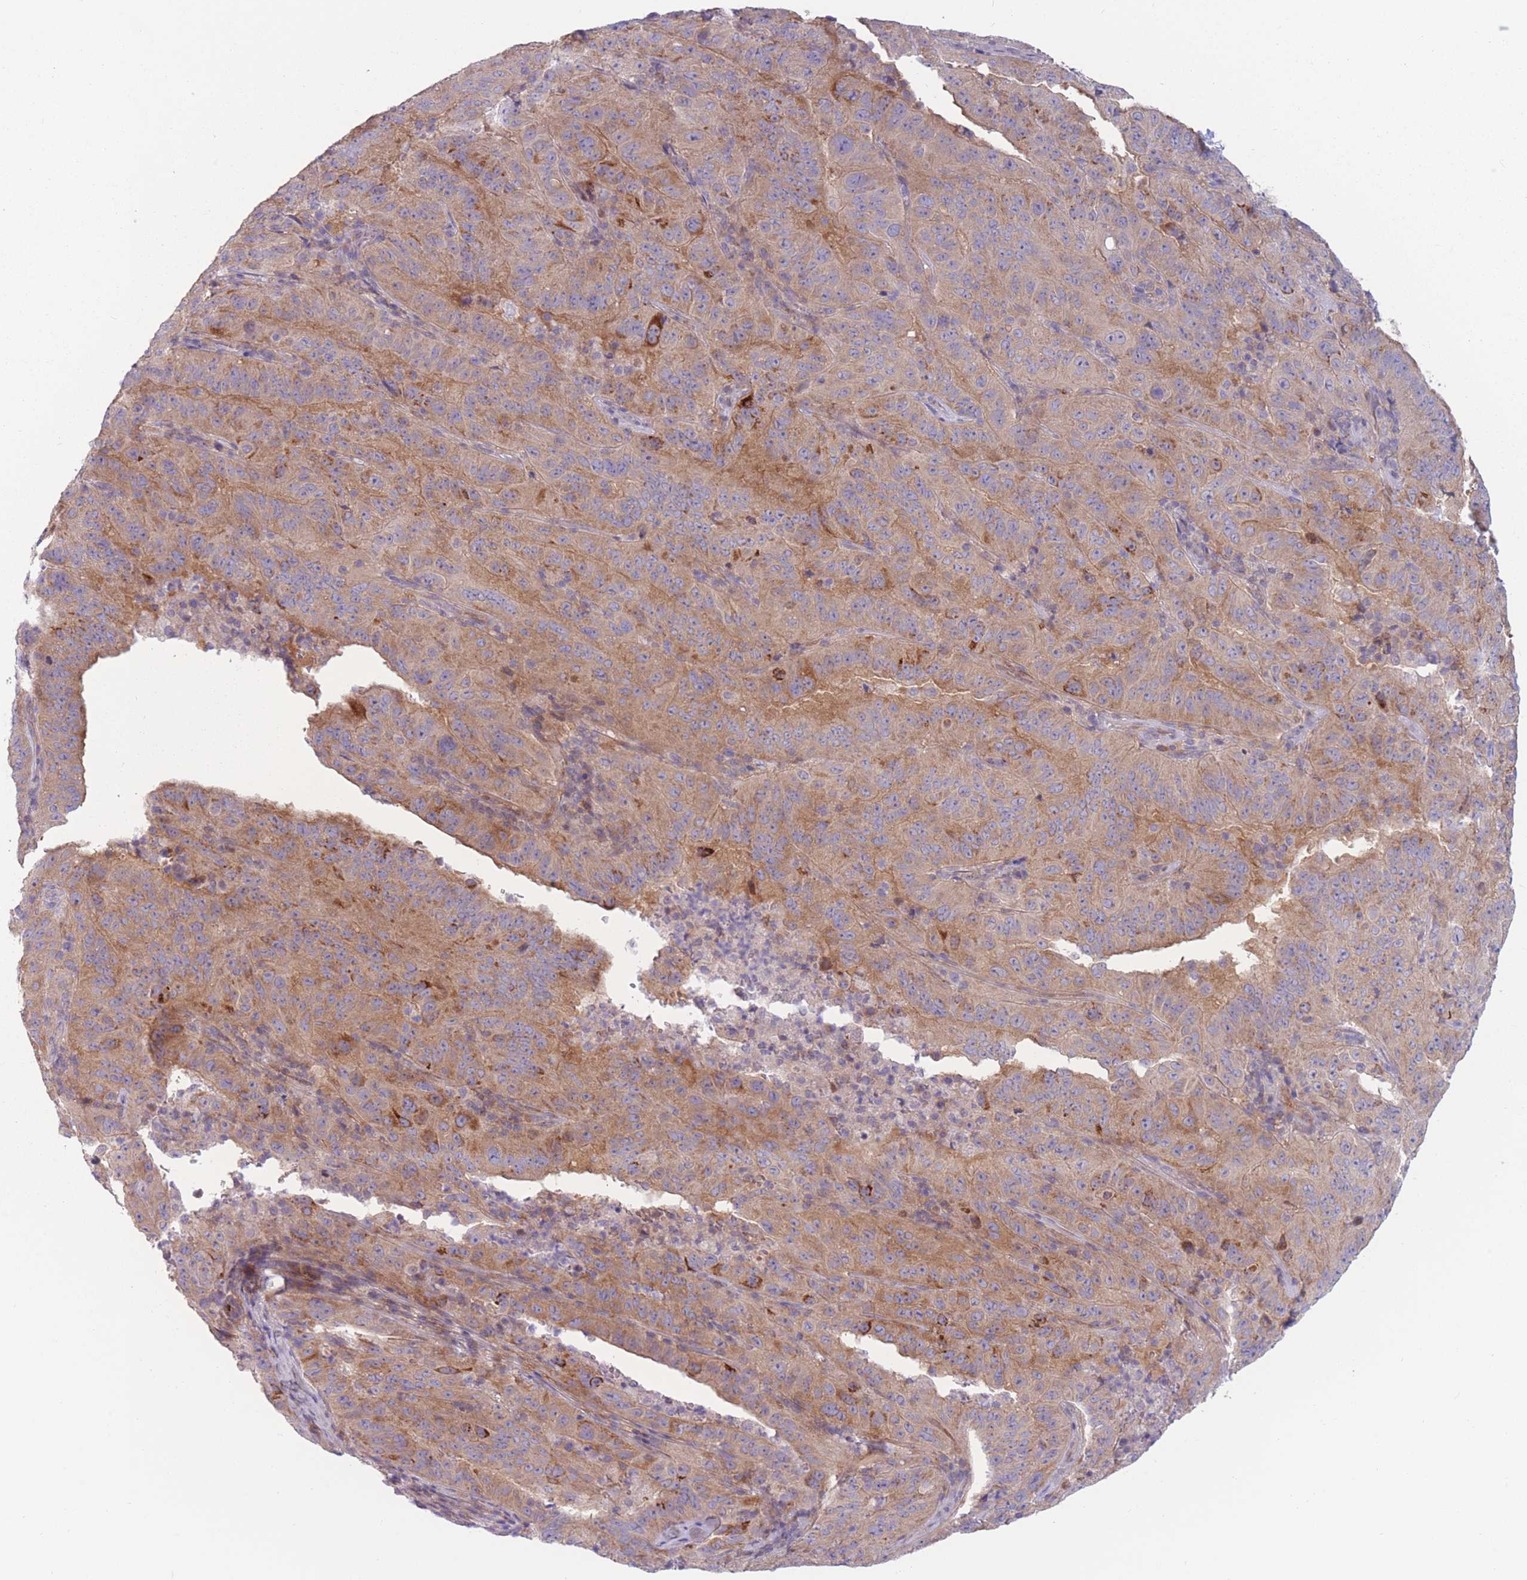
{"staining": {"intensity": "moderate", "quantity": "25%-75%", "location": "cytoplasmic/membranous"}, "tissue": "pancreatic cancer", "cell_type": "Tumor cells", "image_type": "cancer", "snomed": [{"axis": "morphology", "description": "Adenocarcinoma, NOS"}, {"axis": "topography", "description": "Pancreas"}], "caption": "Moderate cytoplasmic/membranous staining is appreciated in approximately 25%-75% of tumor cells in pancreatic cancer (adenocarcinoma).", "gene": "PDE4A", "patient": {"sex": "male", "age": 63}}